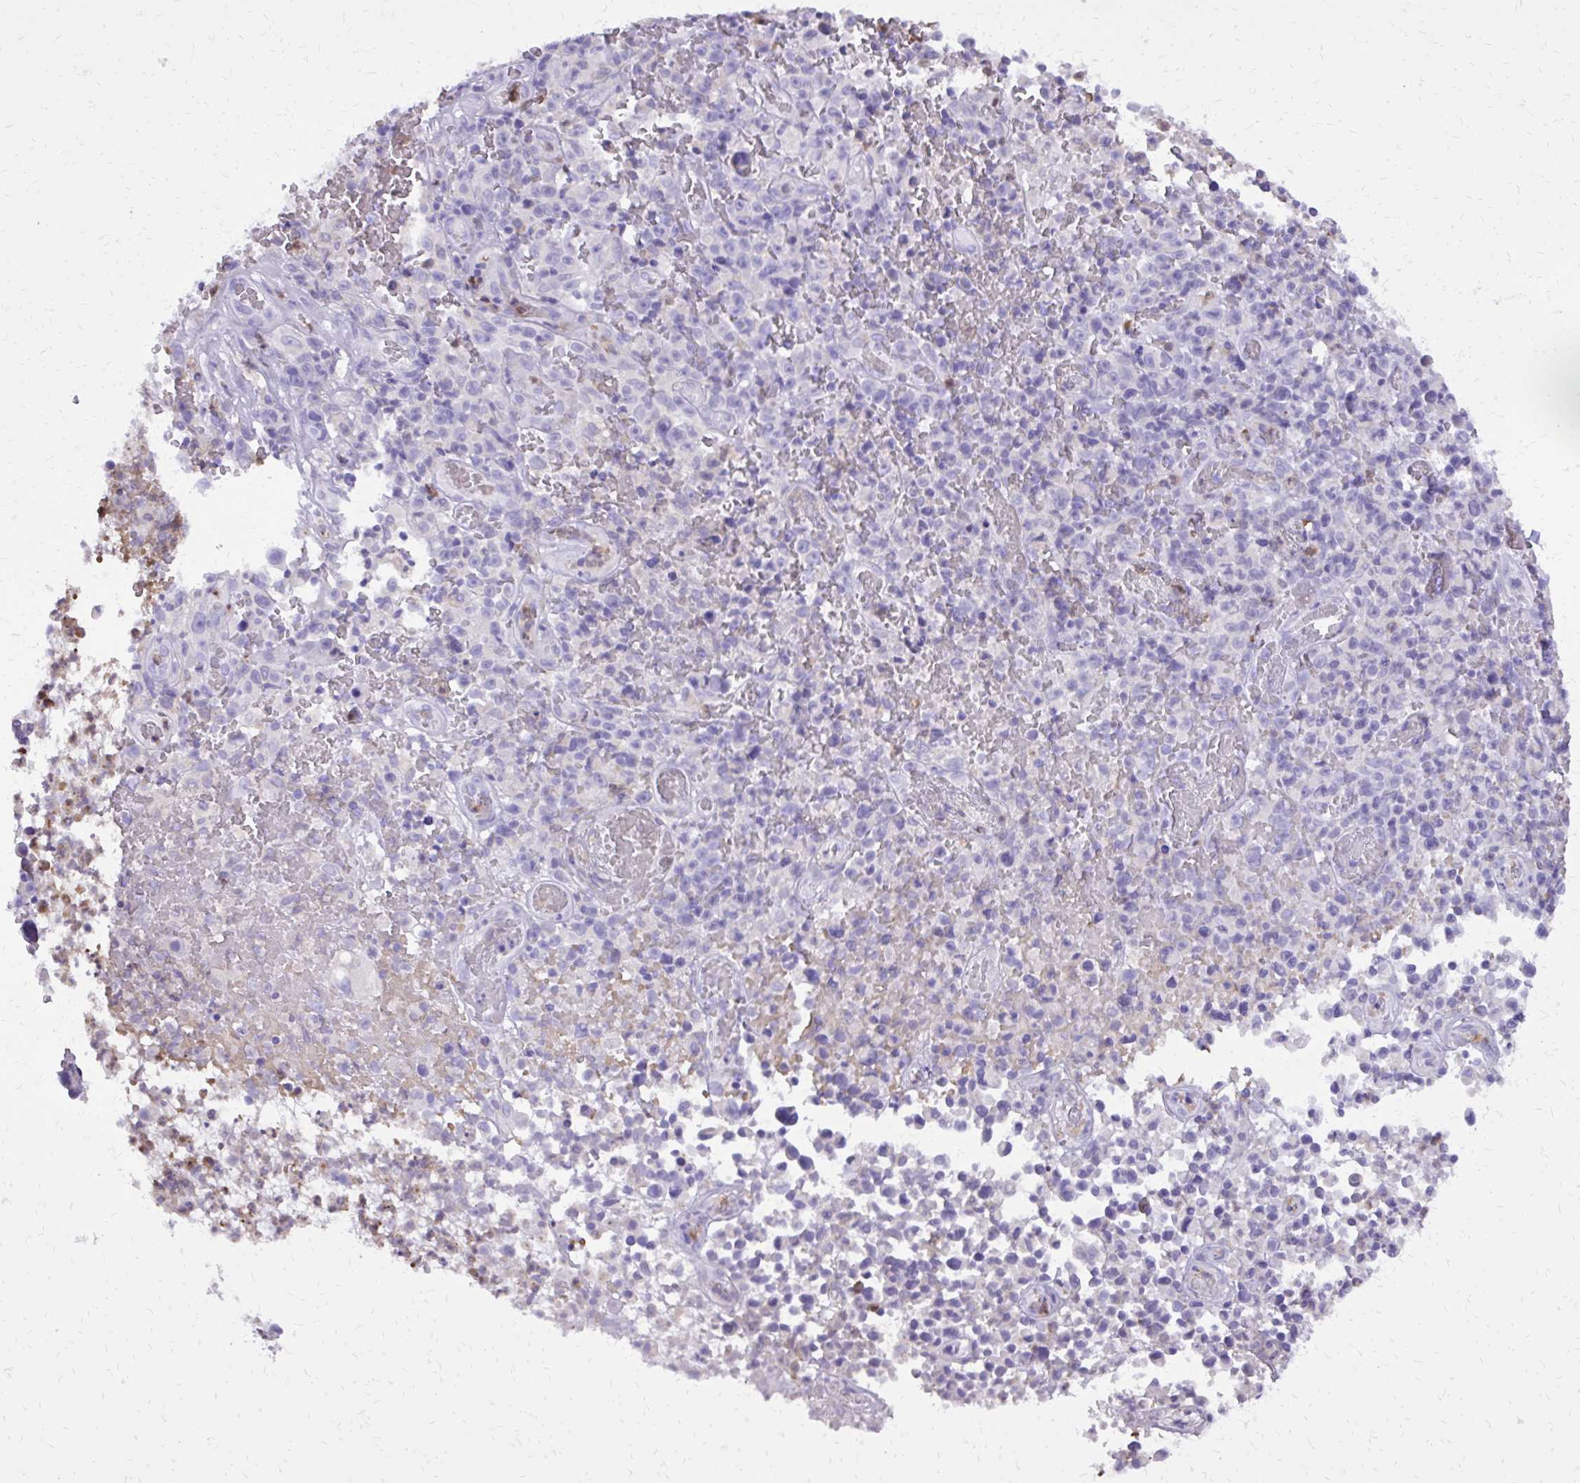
{"staining": {"intensity": "negative", "quantity": "none", "location": "none"}, "tissue": "melanoma", "cell_type": "Tumor cells", "image_type": "cancer", "snomed": [{"axis": "morphology", "description": "Malignant melanoma, NOS"}, {"axis": "topography", "description": "Skin"}], "caption": "Immunohistochemistry micrograph of human malignant melanoma stained for a protein (brown), which exhibits no staining in tumor cells.", "gene": "CAT", "patient": {"sex": "female", "age": 82}}